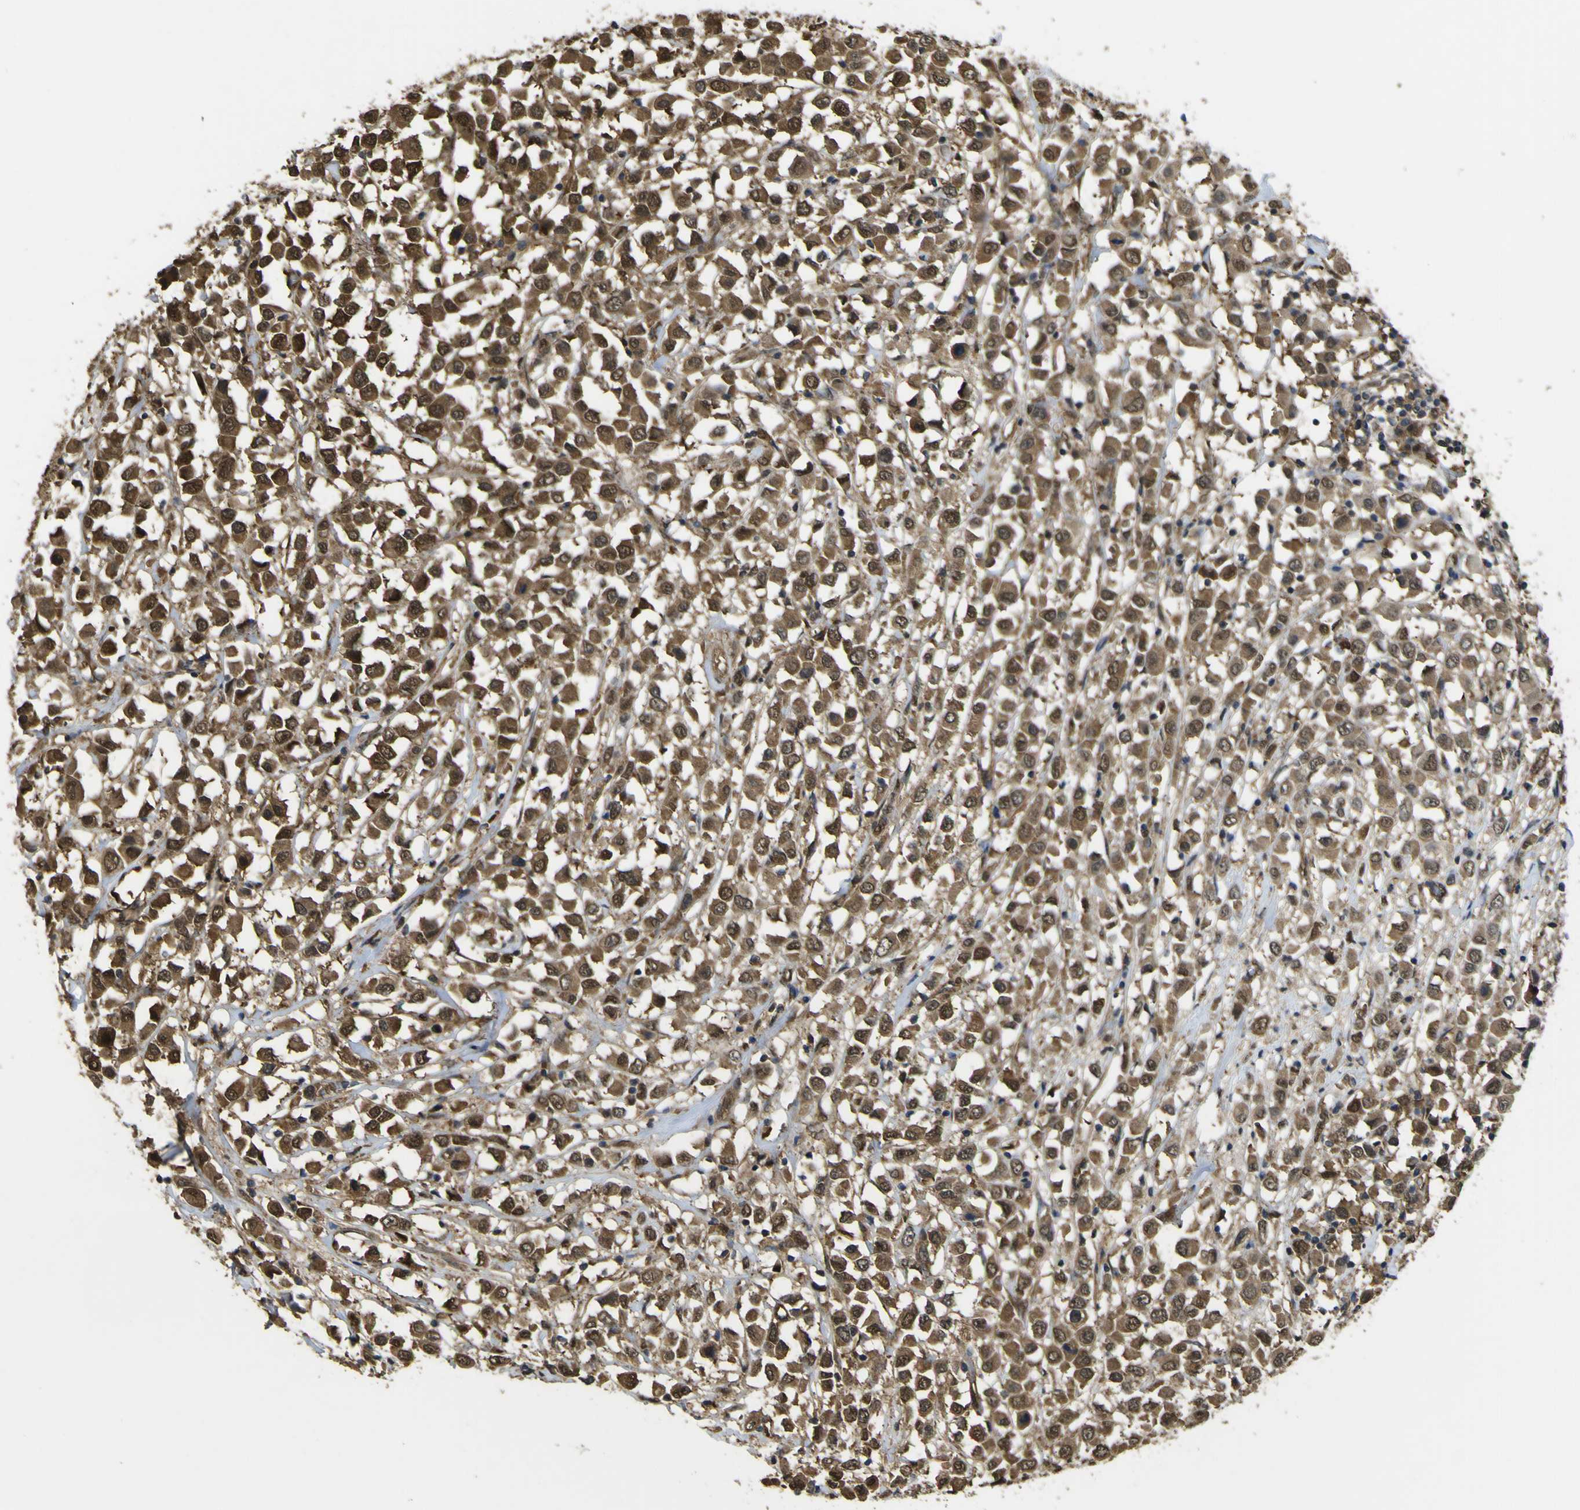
{"staining": {"intensity": "strong", "quantity": ">75%", "location": "cytoplasmic/membranous,nuclear"}, "tissue": "breast cancer", "cell_type": "Tumor cells", "image_type": "cancer", "snomed": [{"axis": "morphology", "description": "Duct carcinoma"}, {"axis": "topography", "description": "Breast"}], "caption": "The image demonstrates staining of infiltrating ductal carcinoma (breast), revealing strong cytoplasmic/membranous and nuclear protein staining (brown color) within tumor cells.", "gene": "YWHAG", "patient": {"sex": "female", "age": 61}}